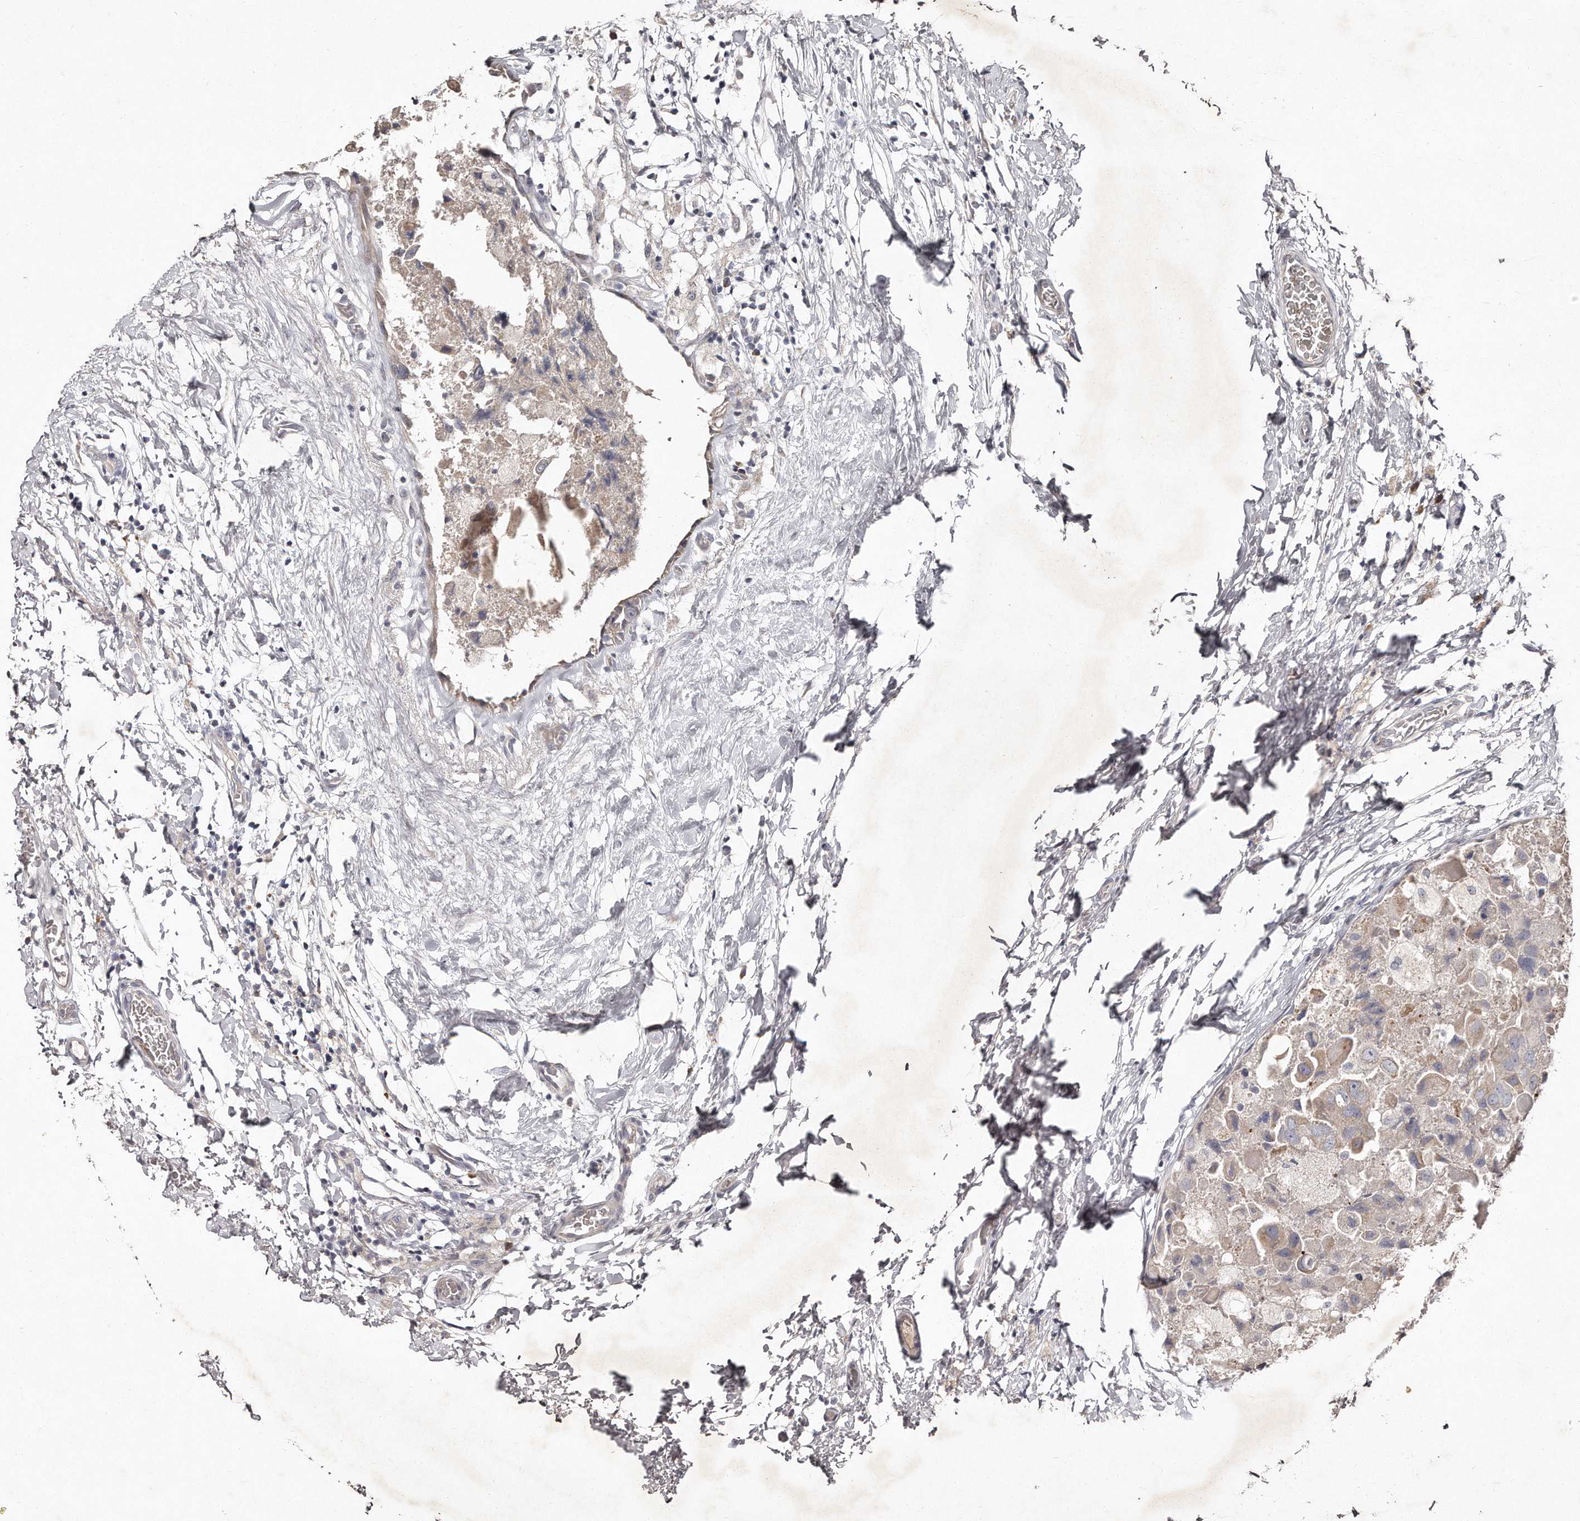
{"staining": {"intensity": "negative", "quantity": "none", "location": "none"}, "tissue": "breast cancer", "cell_type": "Tumor cells", "image_type": "cancer", "snomed": [{"axis": "morphology", "description": "Duct carcinoma"}, {"axis": "topography", "description": "Breast"}], "caption": "Immunohistochemistry (IHC) photomicrograph of human infiltrating ductal carcinoma (breast) stained for a protein (brown), which reveals no staining in tumor cells.", "gene": "TECR", "patient": {"sex": "female", "age": 62}}